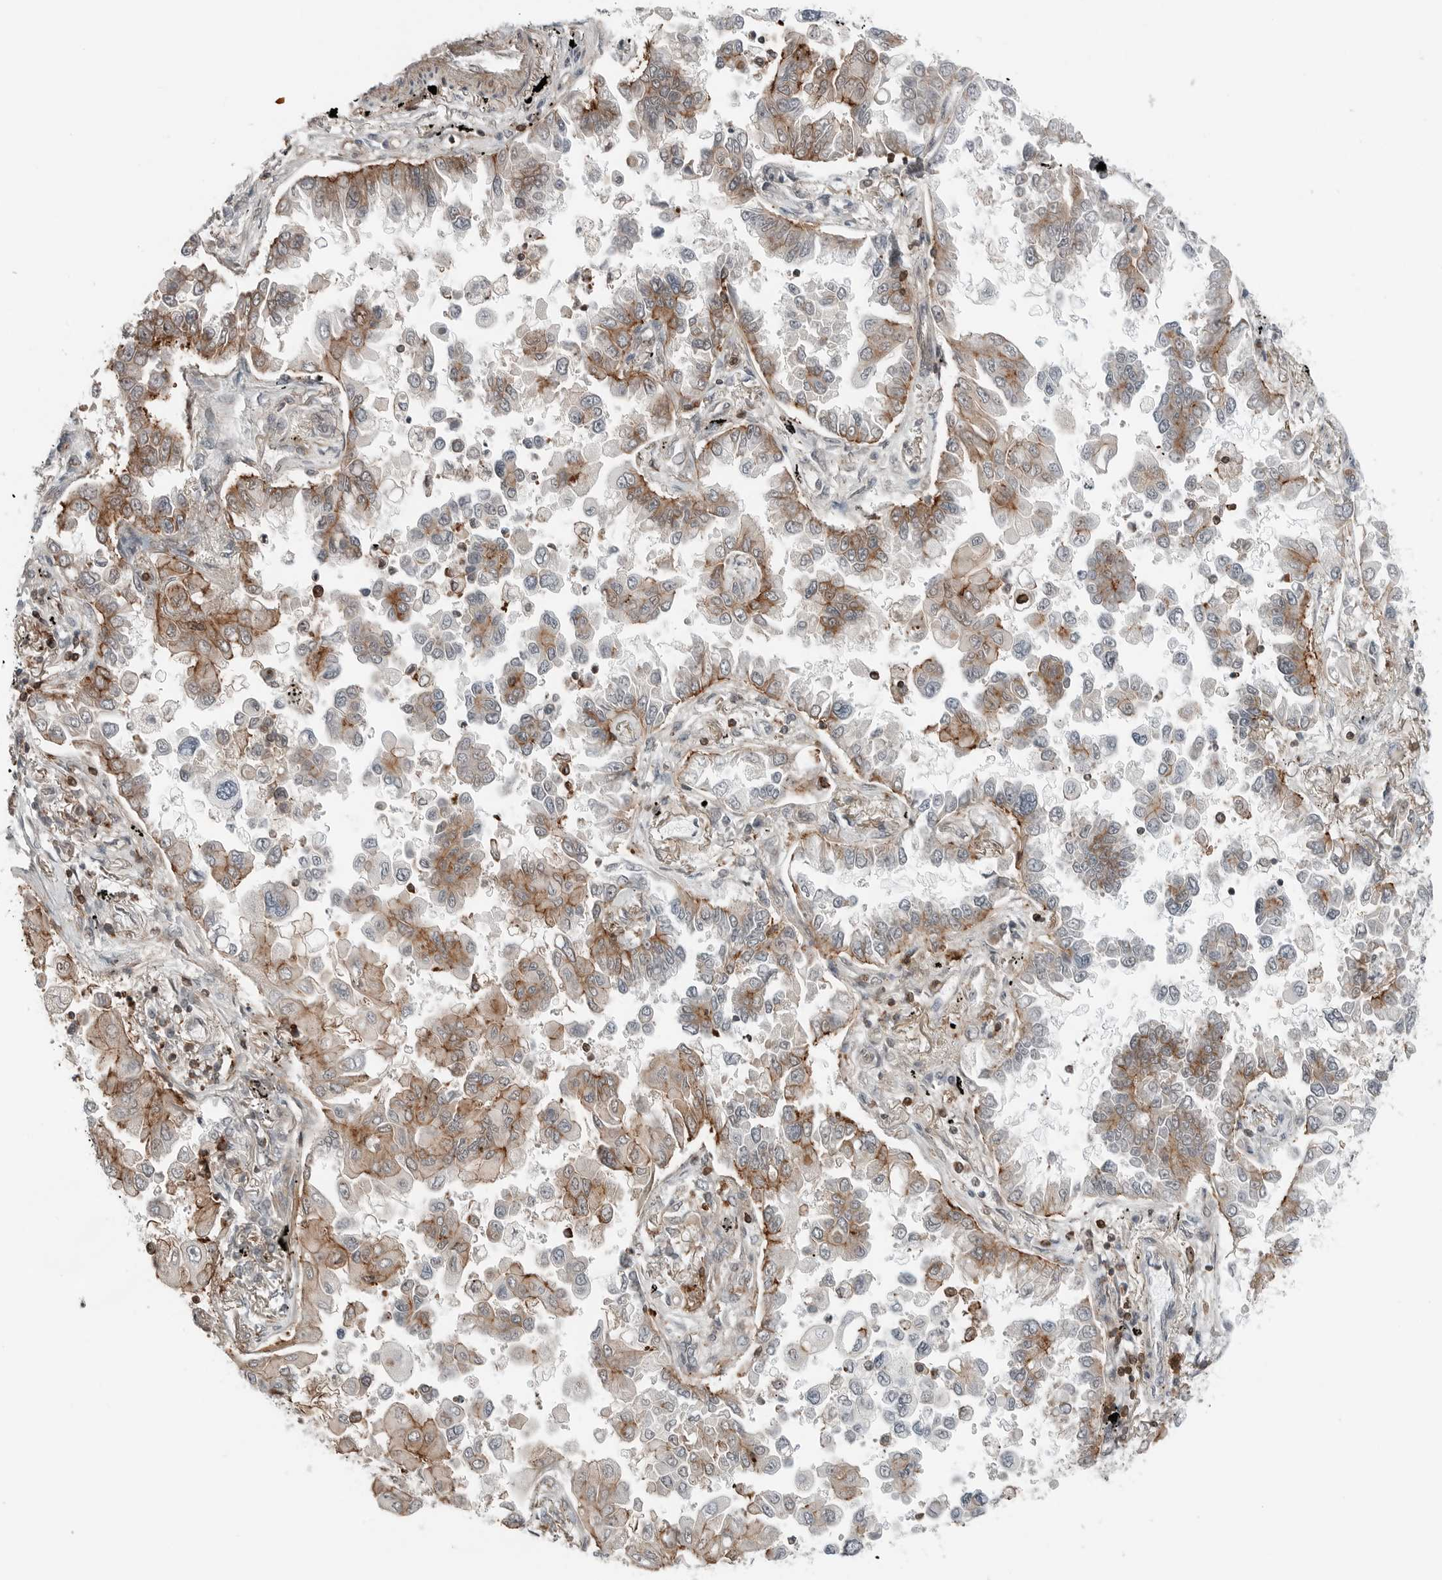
{"staining": {"intensity": "moderate", "quantity": ">75%", "location": "cytoplasmic/membranous"}, "tissue": "lung cancer", "cell_type": "Tumor cells", "image_type": "cancer", "snomed": [{"axis": "morphology", "description": "Adenocarcinoma, NOS"}, {"axis": "topography", "description": "Lung"}], "caption": "IHC micrograph of lung cancer (adenocarcinoma) stained for a protein (brown), which demonstrates medium levels of moderate cytoplasmic/membranous positivity in about >75% of tumor cells.", "gene": "LEFTY2", "patient": {"sex": "female", "age": 67}}